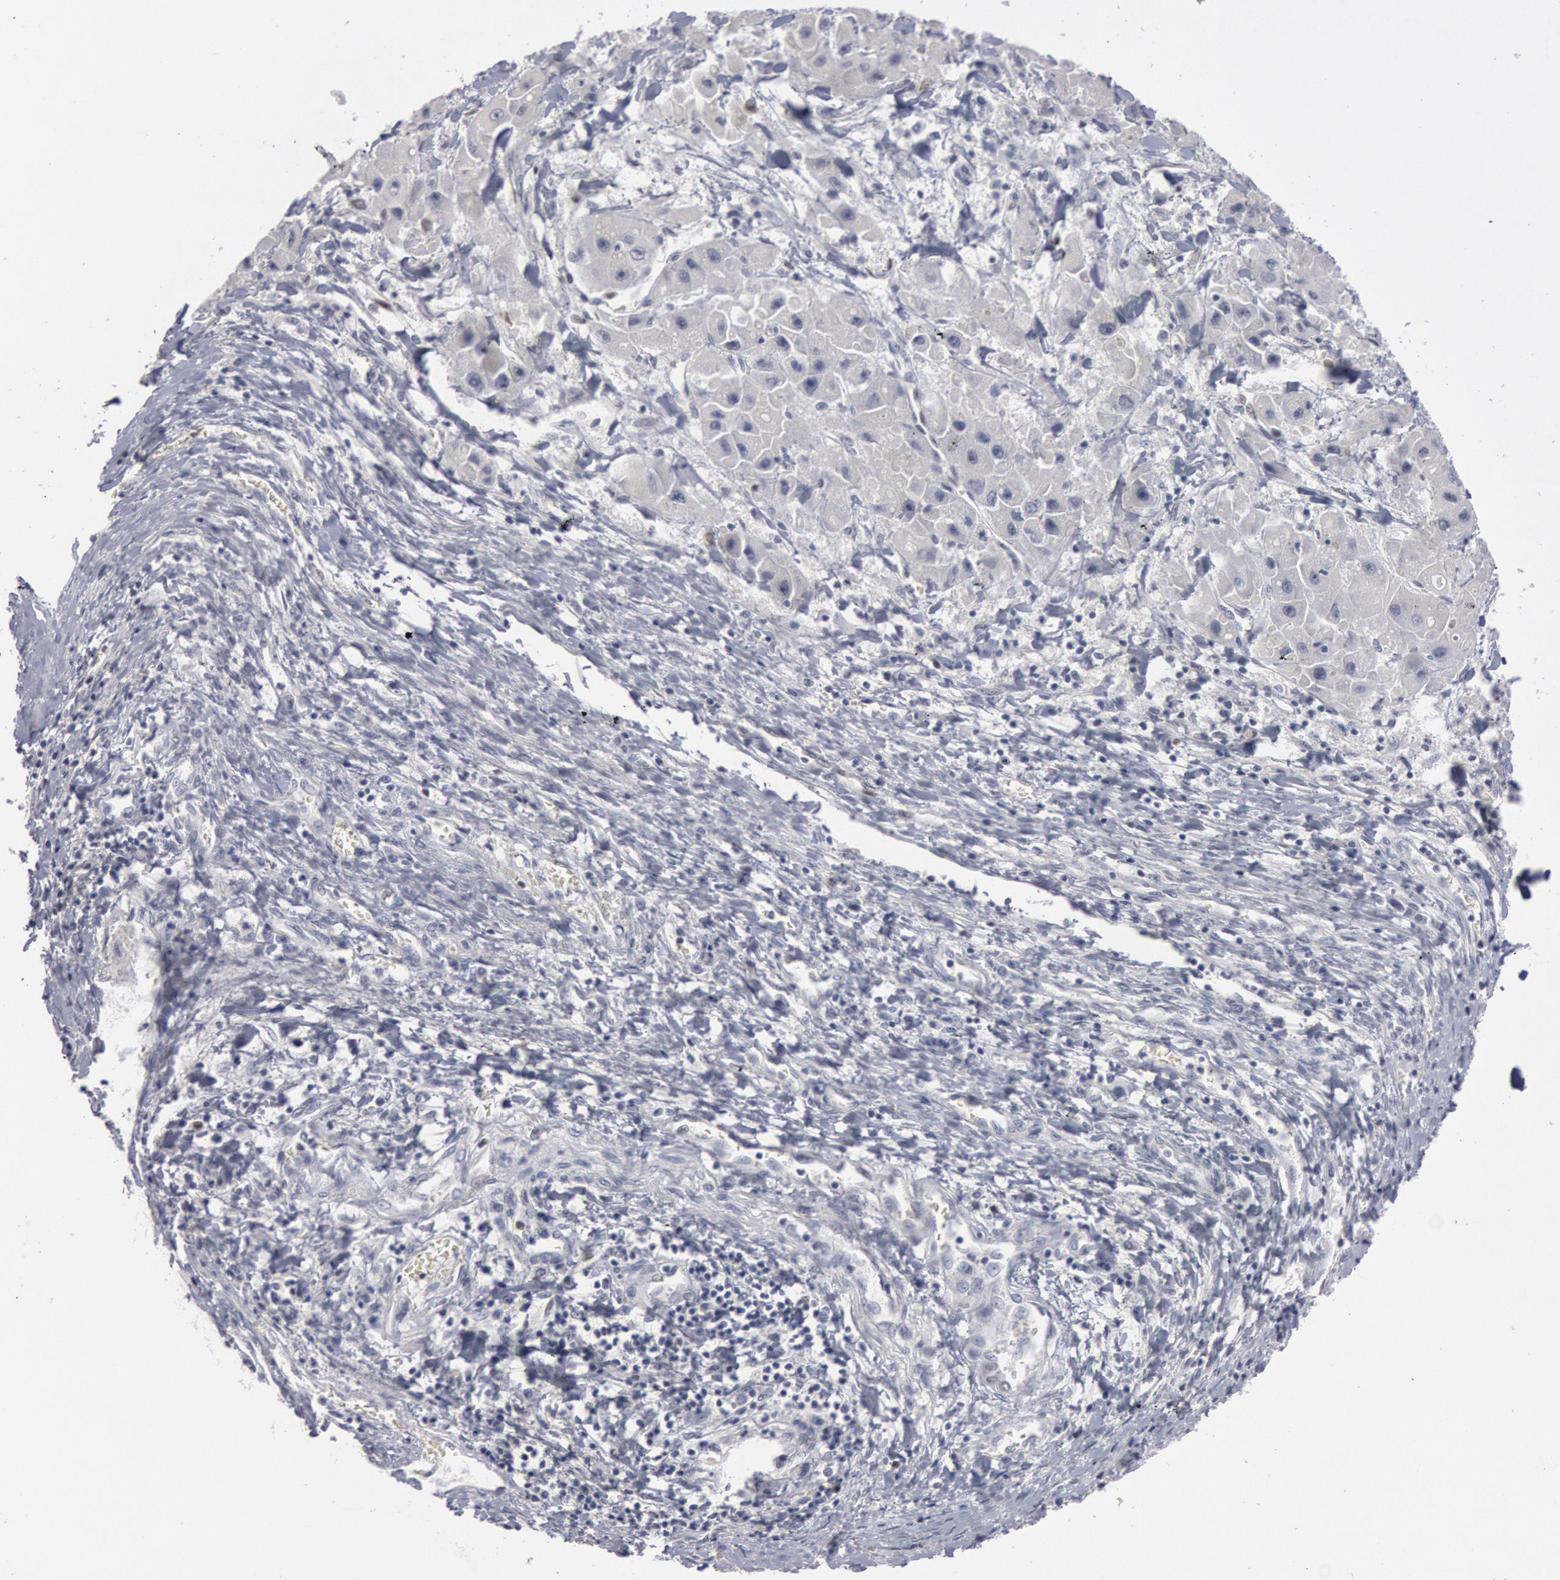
{"staining": {"intensity": "negative", "quantity": "none", "location": "none"}, "tissue": "liver cancer", "cell_type": "Tumor cells", "image_type": "cancer", "snomed": [{"axis": "morphology", "description": "Carcinoma, Hepatocellular, NOS"}, {"axis": "topography", "description": "Liver"}], "caption": "The photomicrograph exhibits no significant positivity in tumor cells of liver cancer.", "gene": "WDHD1", "patient": {"sex": "male", "age": 24}}